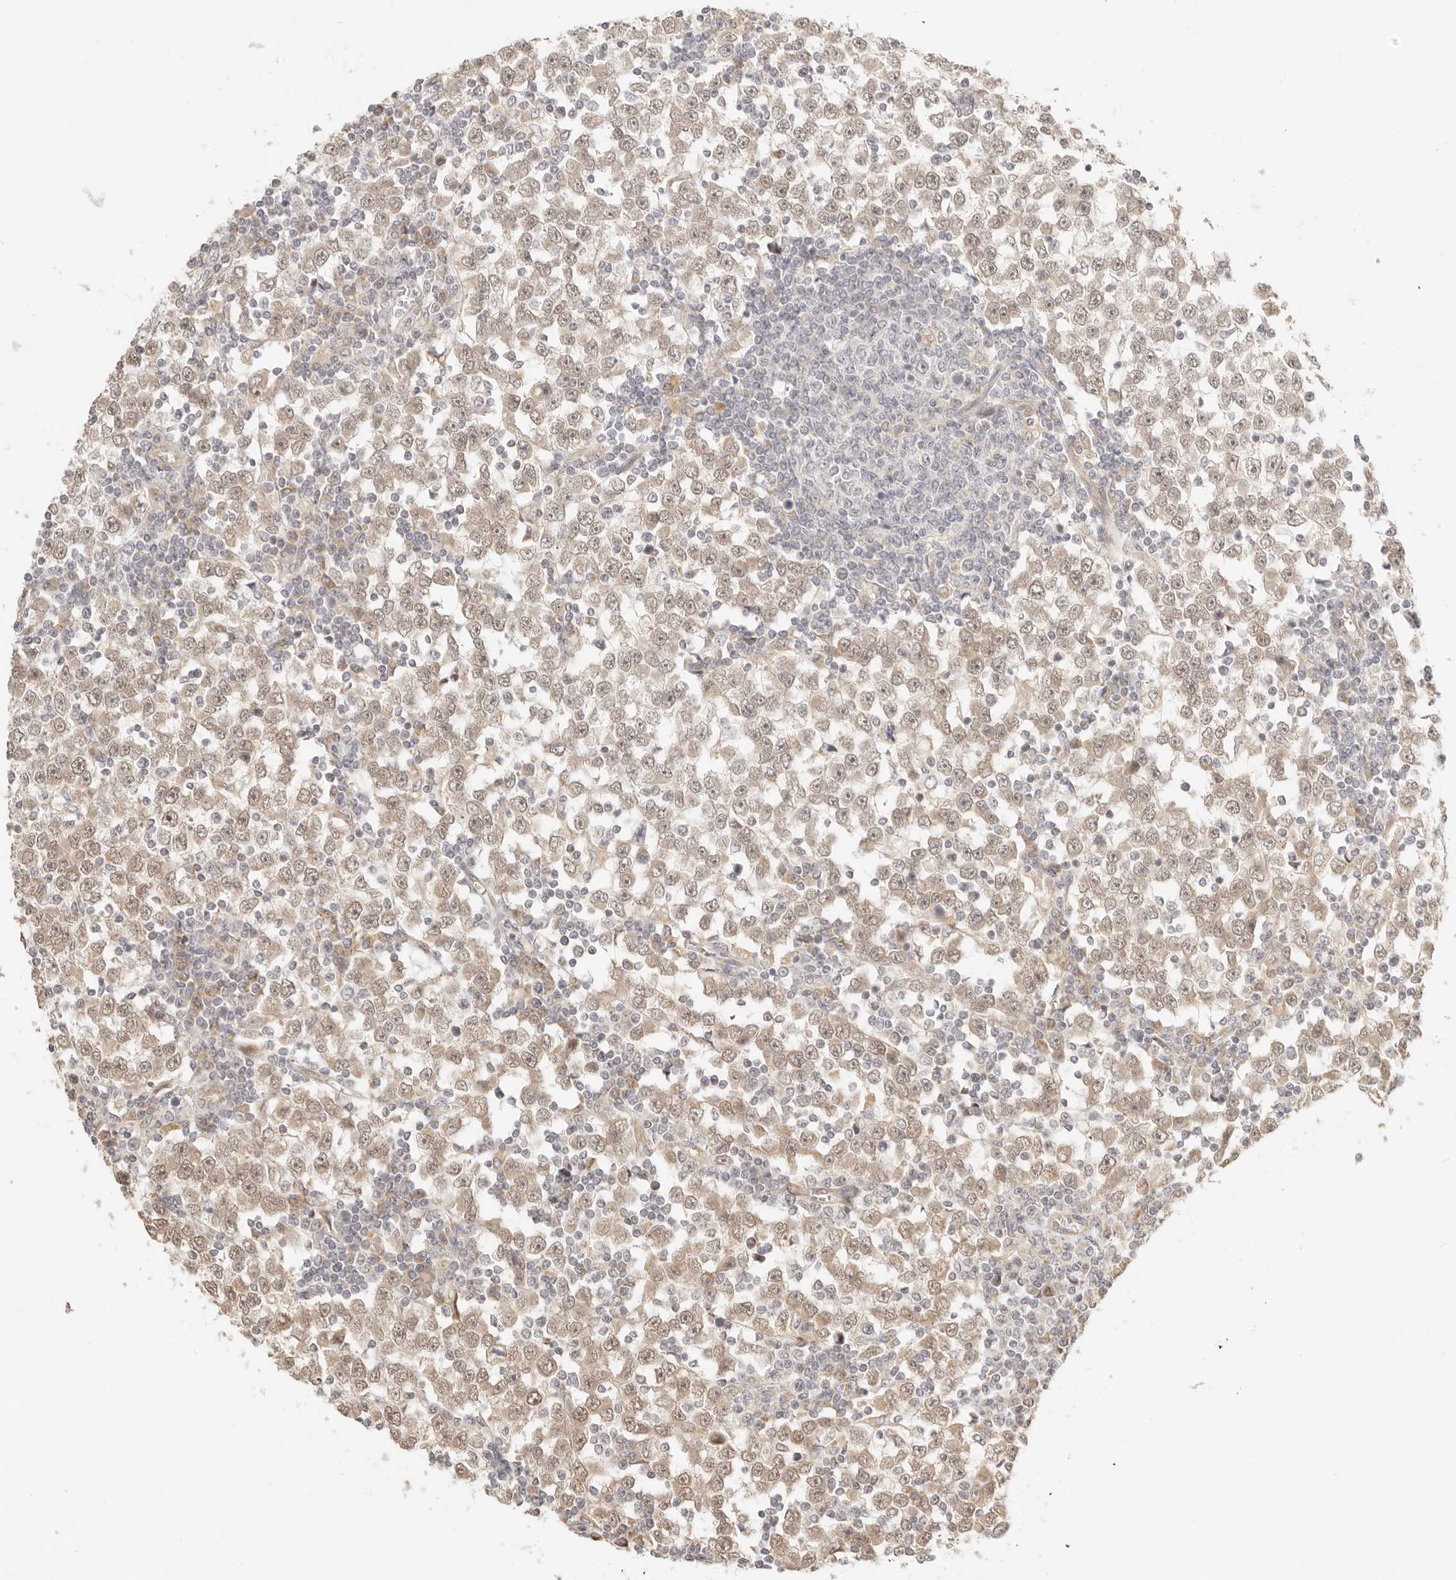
{"staining": {"intensity": "moderate", "quantity": "25%-75%", "location": "nuclear"}, "tissue": "testis cancer", "cell_type": "Tumor cells", "image_type": "cancer", "snomed": [{"axis": "morphology", "description": "Seminoma, NOS"}, {"axis": "topography", "description": "Testis"}], "caption": "Protein staining displays moderate nuclear positivity in approximately 25%-75% of tumor cells in testis seminoma. Using DAB (brown) and hematoxylin (blue) stains, captured at high magnification using brightfield microscopy.", "gene": "BAALC", "patient": {"sex": "male", "age": 65}}